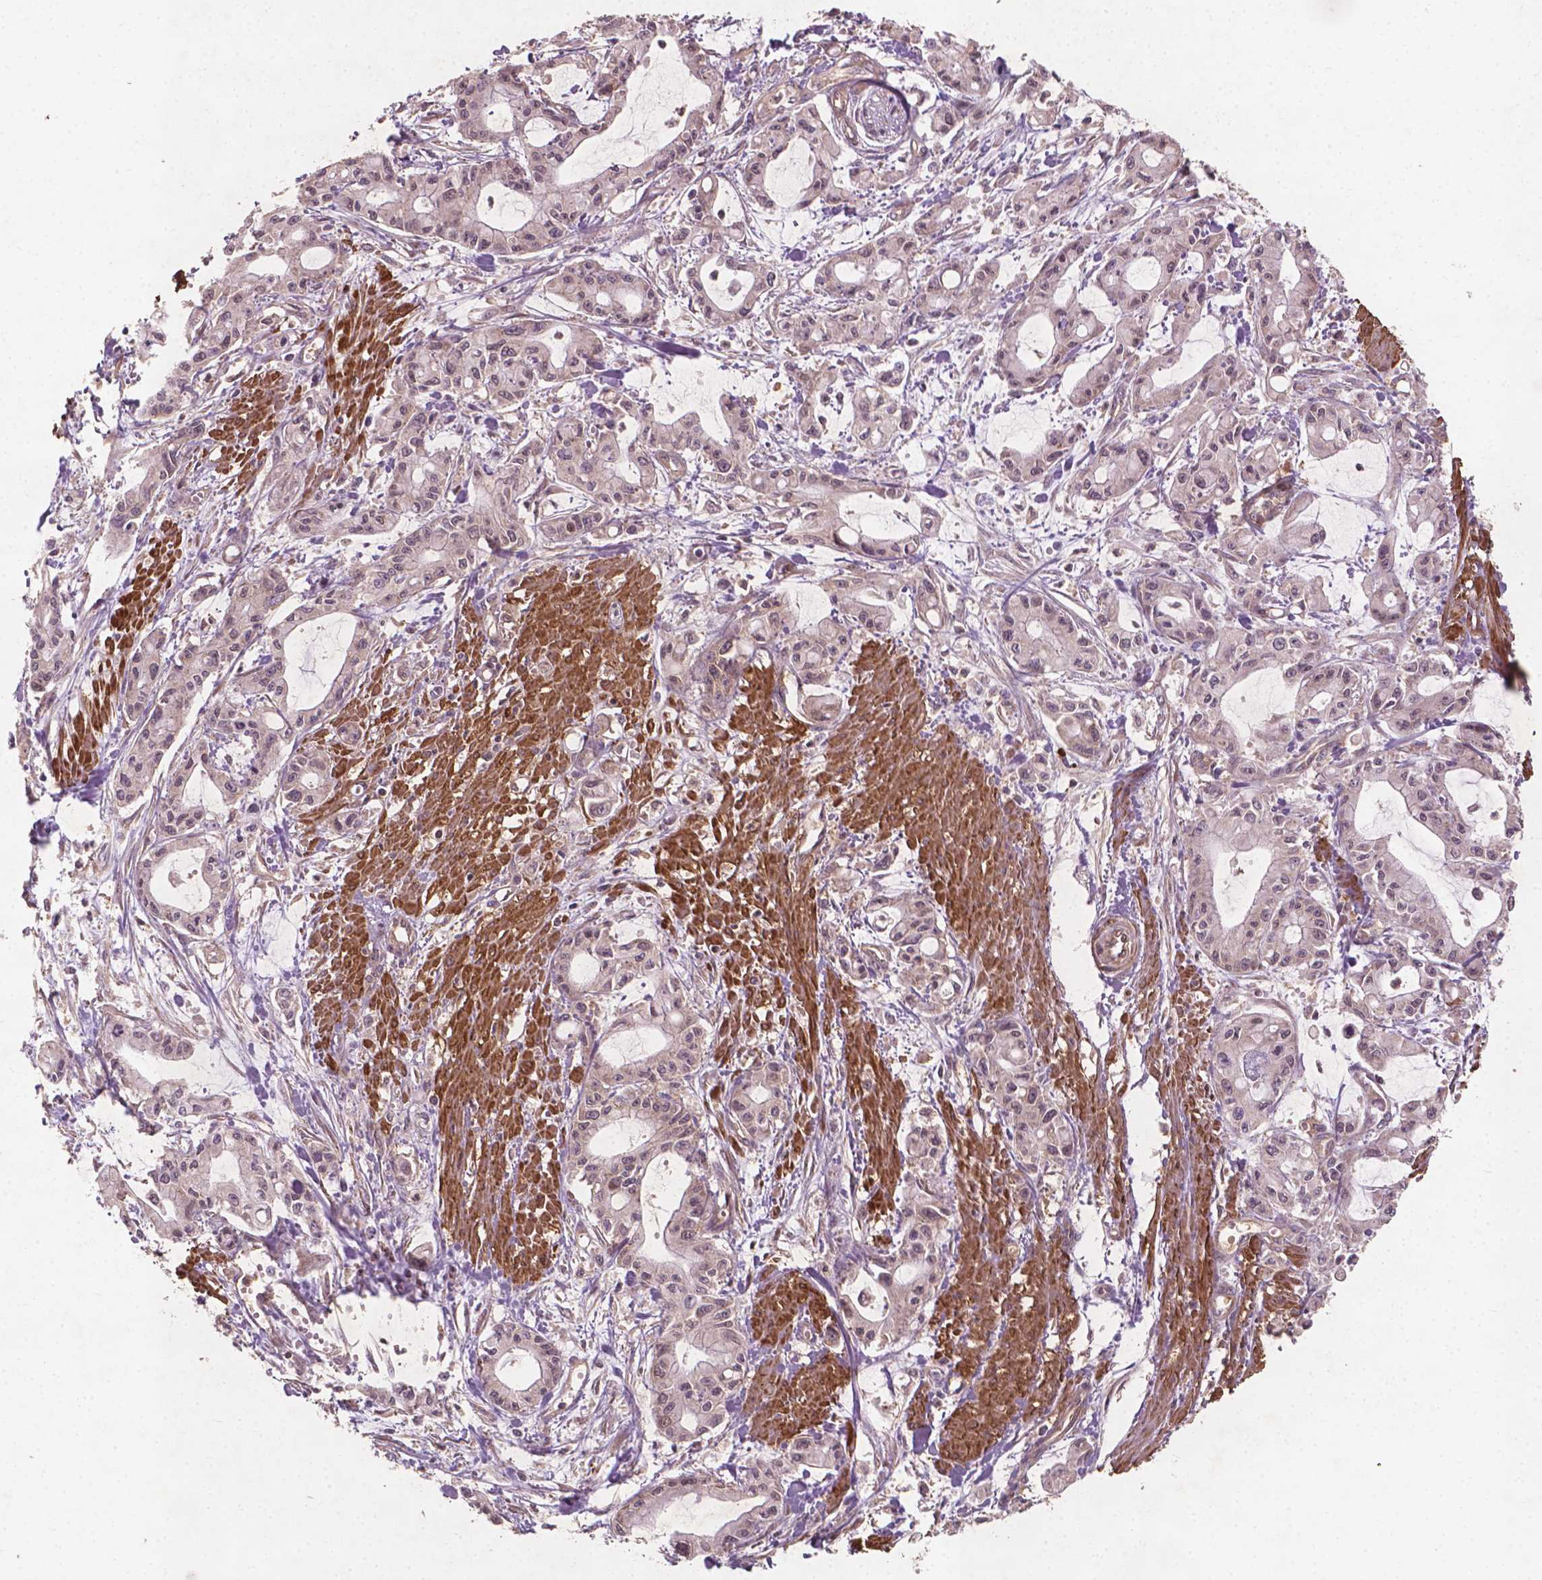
{"staining": {"intensity": "negative", "quantity": "none", "location": "none"}, "tissue": "pancreatic cancer", "cell_type": "Tumor cells", "image_type": "cancer", "snomed": [{"axis": "morphology", "description": "Adenocarcinoma, NOS"}, {"axis": "topography", "description": "Pancreas"}], "caption": "This is an immunohistochemistry (IHC) micrograph of human pancreatic cancer (adenocarcinoma). There is no staining in tumor cells.", "gene": "CYFIP2", "patient": {"sex": "male", "age": 48}}